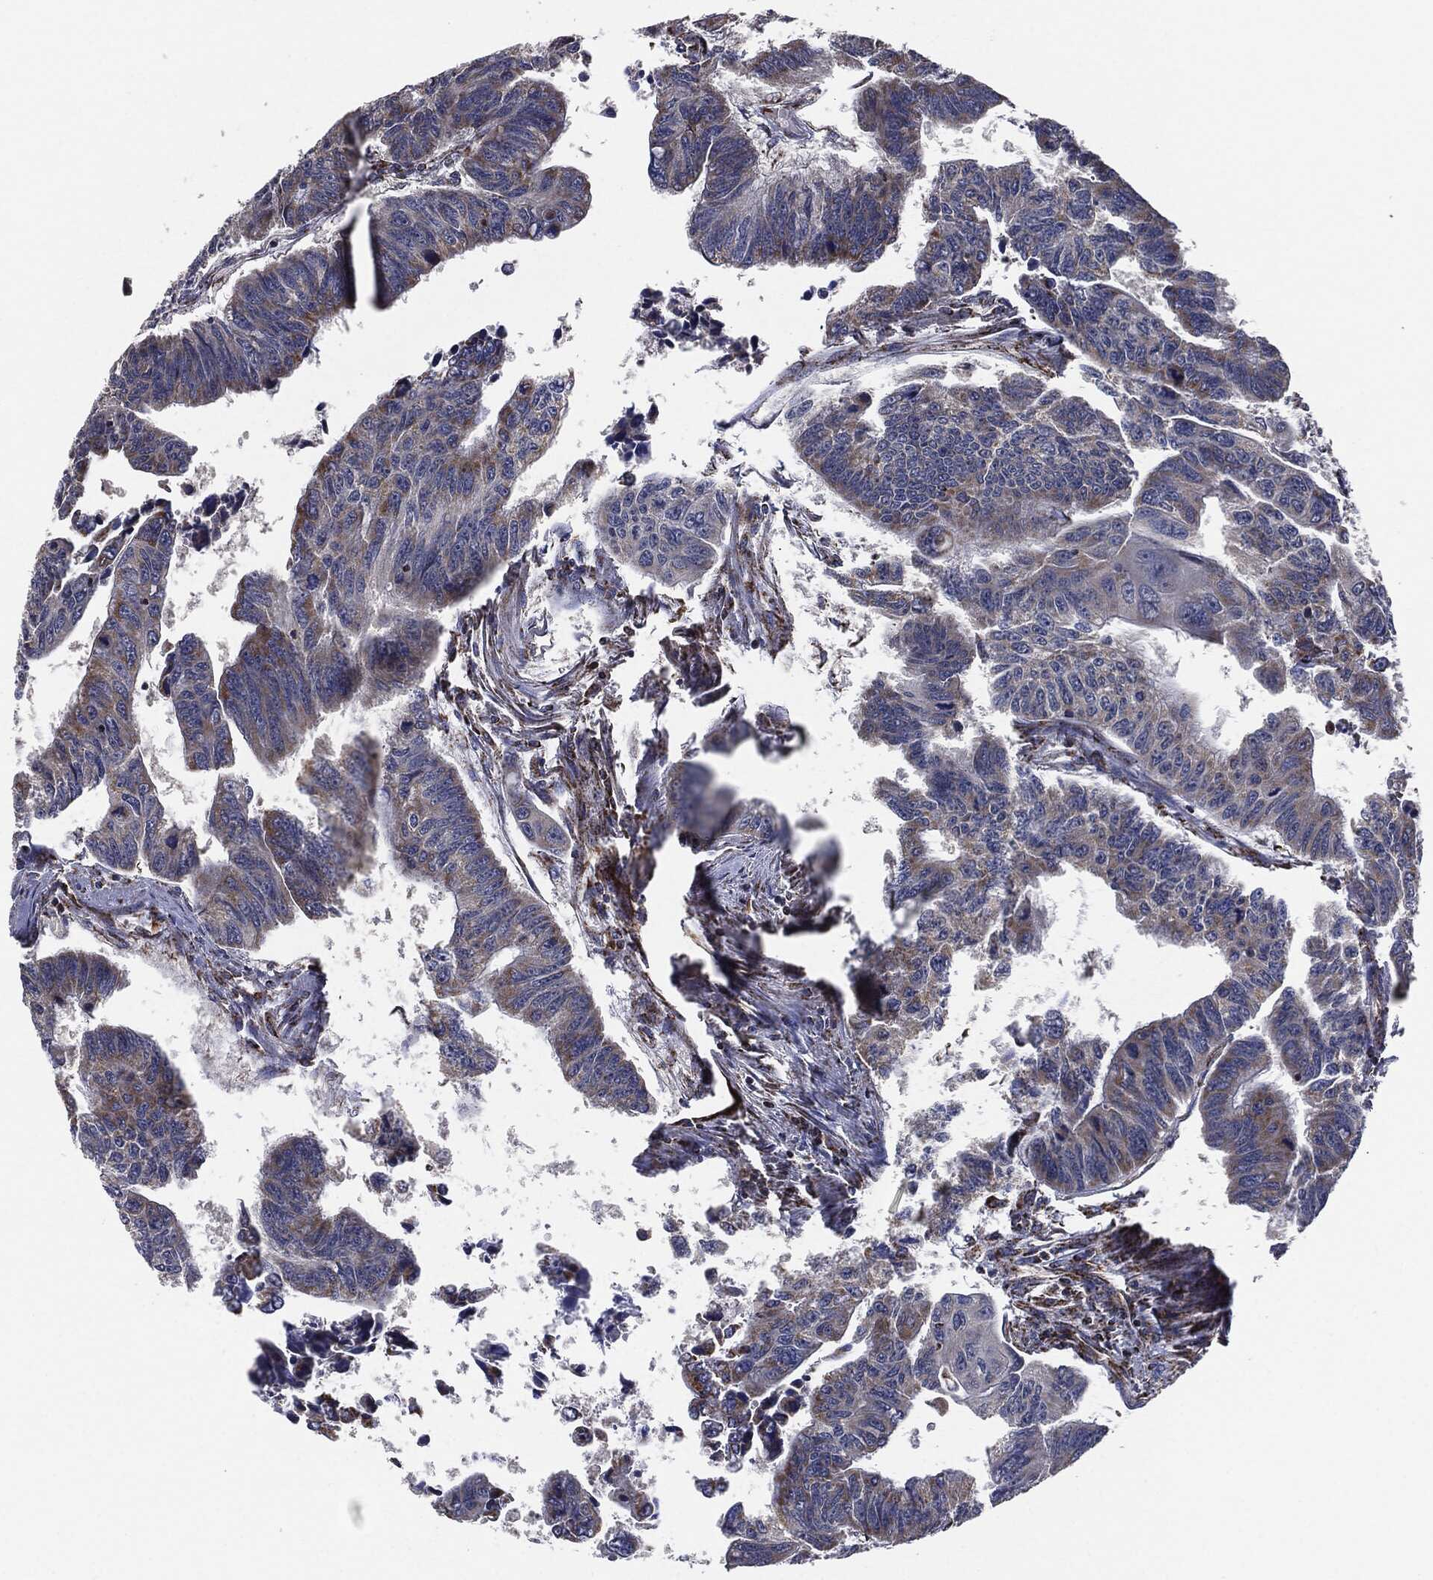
{"staining": {"intensity": "moderate", "quantity": "25%-75%", "location": "cytoplasmic/membranous"}, "tissue": "colorectal cancer", "cell_type": "Tumor cells", "image_type": "cancer", "snomed": [{"axis": "morphology", "description": "Adenocarcinoma, NOS"}, {"axis": "topography", "description": "Rectum"}], "caption": "Immunohistochemical staining of human colorectal cancer (adenocarcinoma) exhibits moderate cytoplasmic/membranous protein positivity in approximately 25%-75% of tumor cells. The staining is performed using DAB brown chromogen to label protein expression. The nuclei are counter-stained blue using hematoxylin.", "gene": "NDUFV2", "patient": {"sex": "female", "age": 85}}